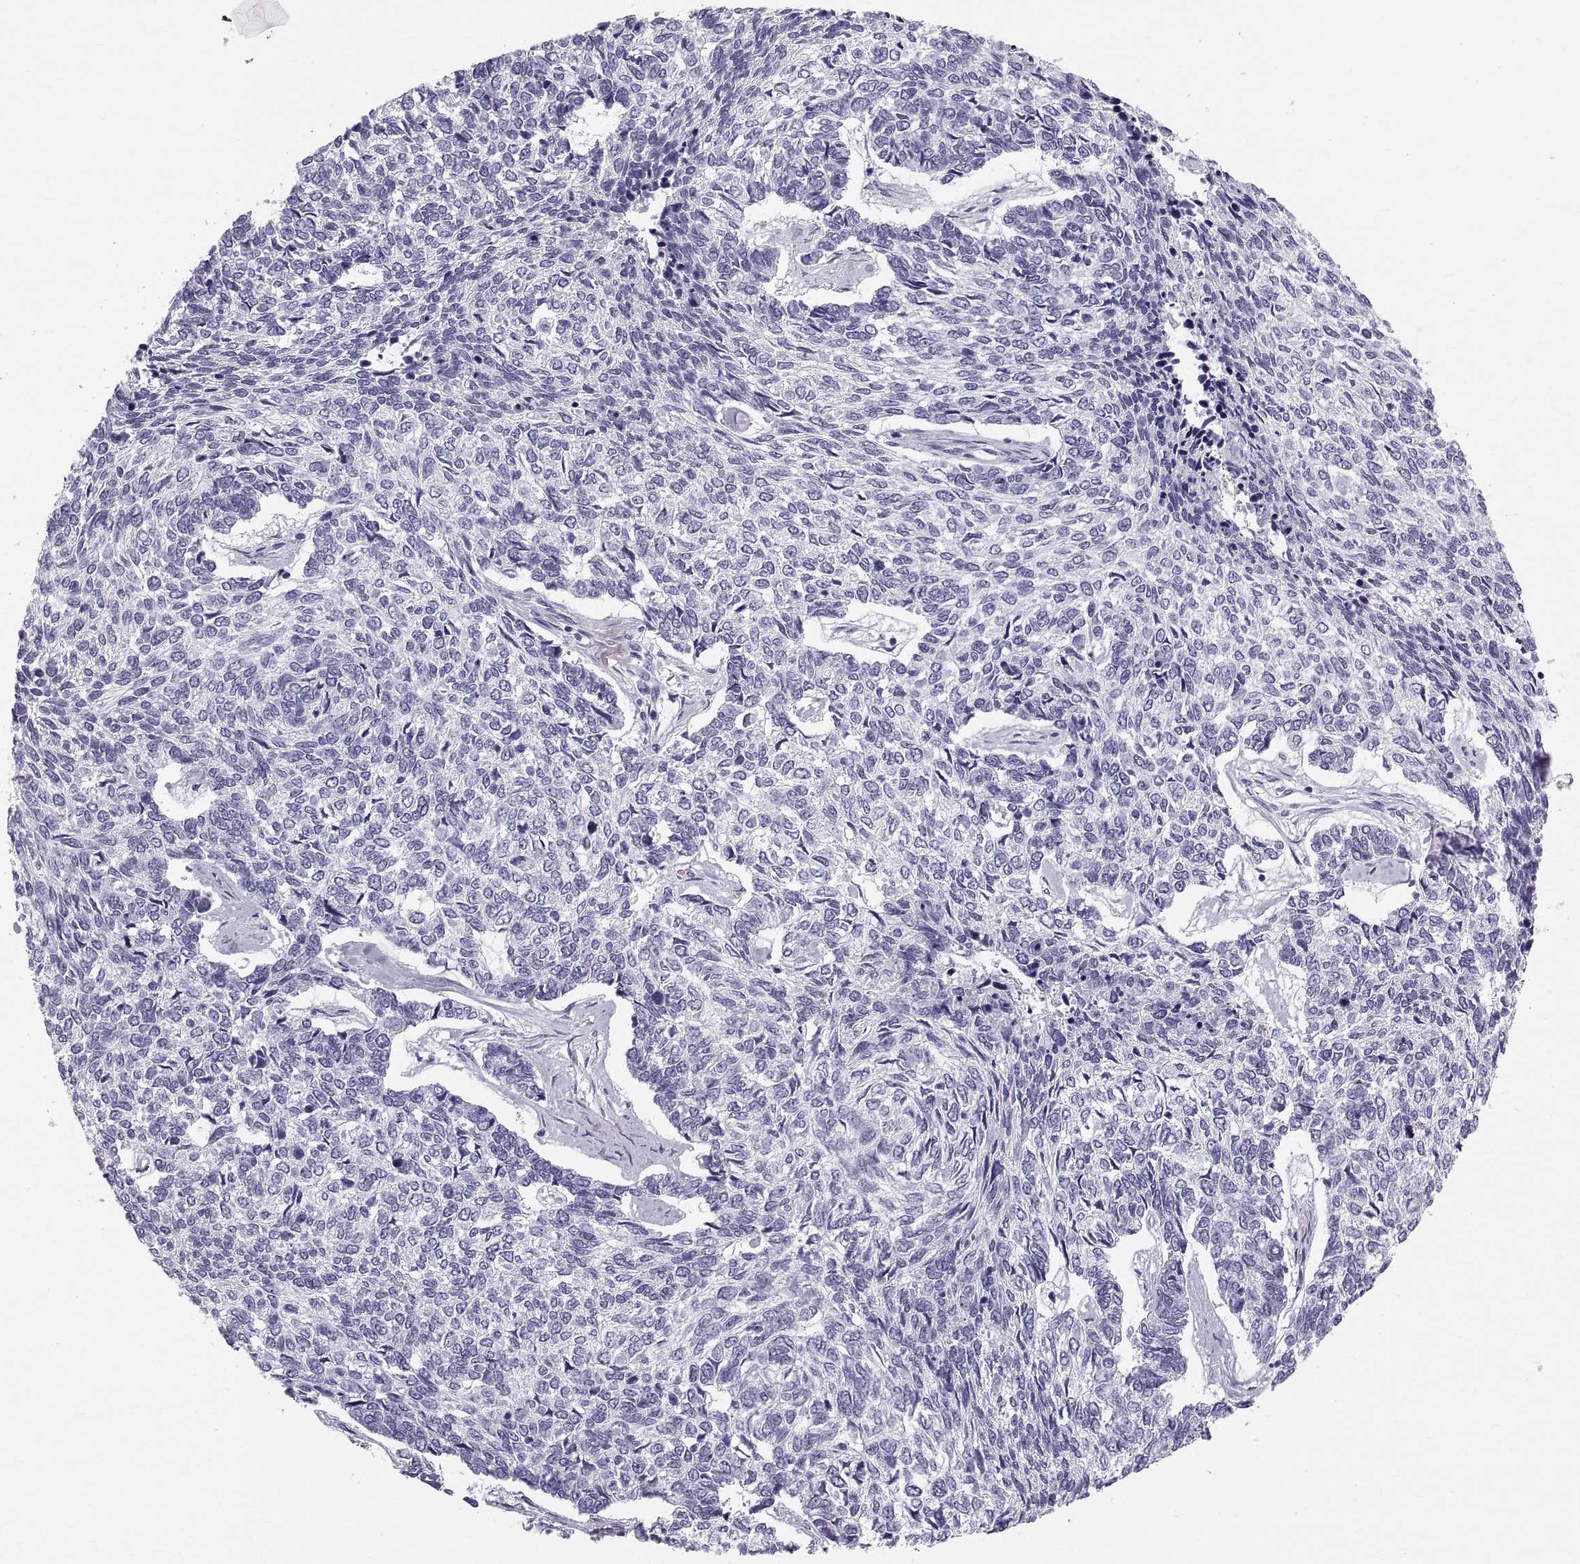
{"staining": {"intensity": "negative", "quantity": "none", "location": "none"}, "tissue": "skin cancer", "cell_type": "Tumor cells", "image_type": "cancer", "snomed": [{"axis": "morphology", "description": "Basal cell carcinoma"}, {"axis": "topography", "description": "Skin"}], "caption": "Tumor cells show no significant positivity in skin cancer (basal cell carcinoma). (Immunohistochemistry, brightfield microscopy, high magnification).", "gene": "SLC22A6", "patient": {"sex": "female", "age": 65}}